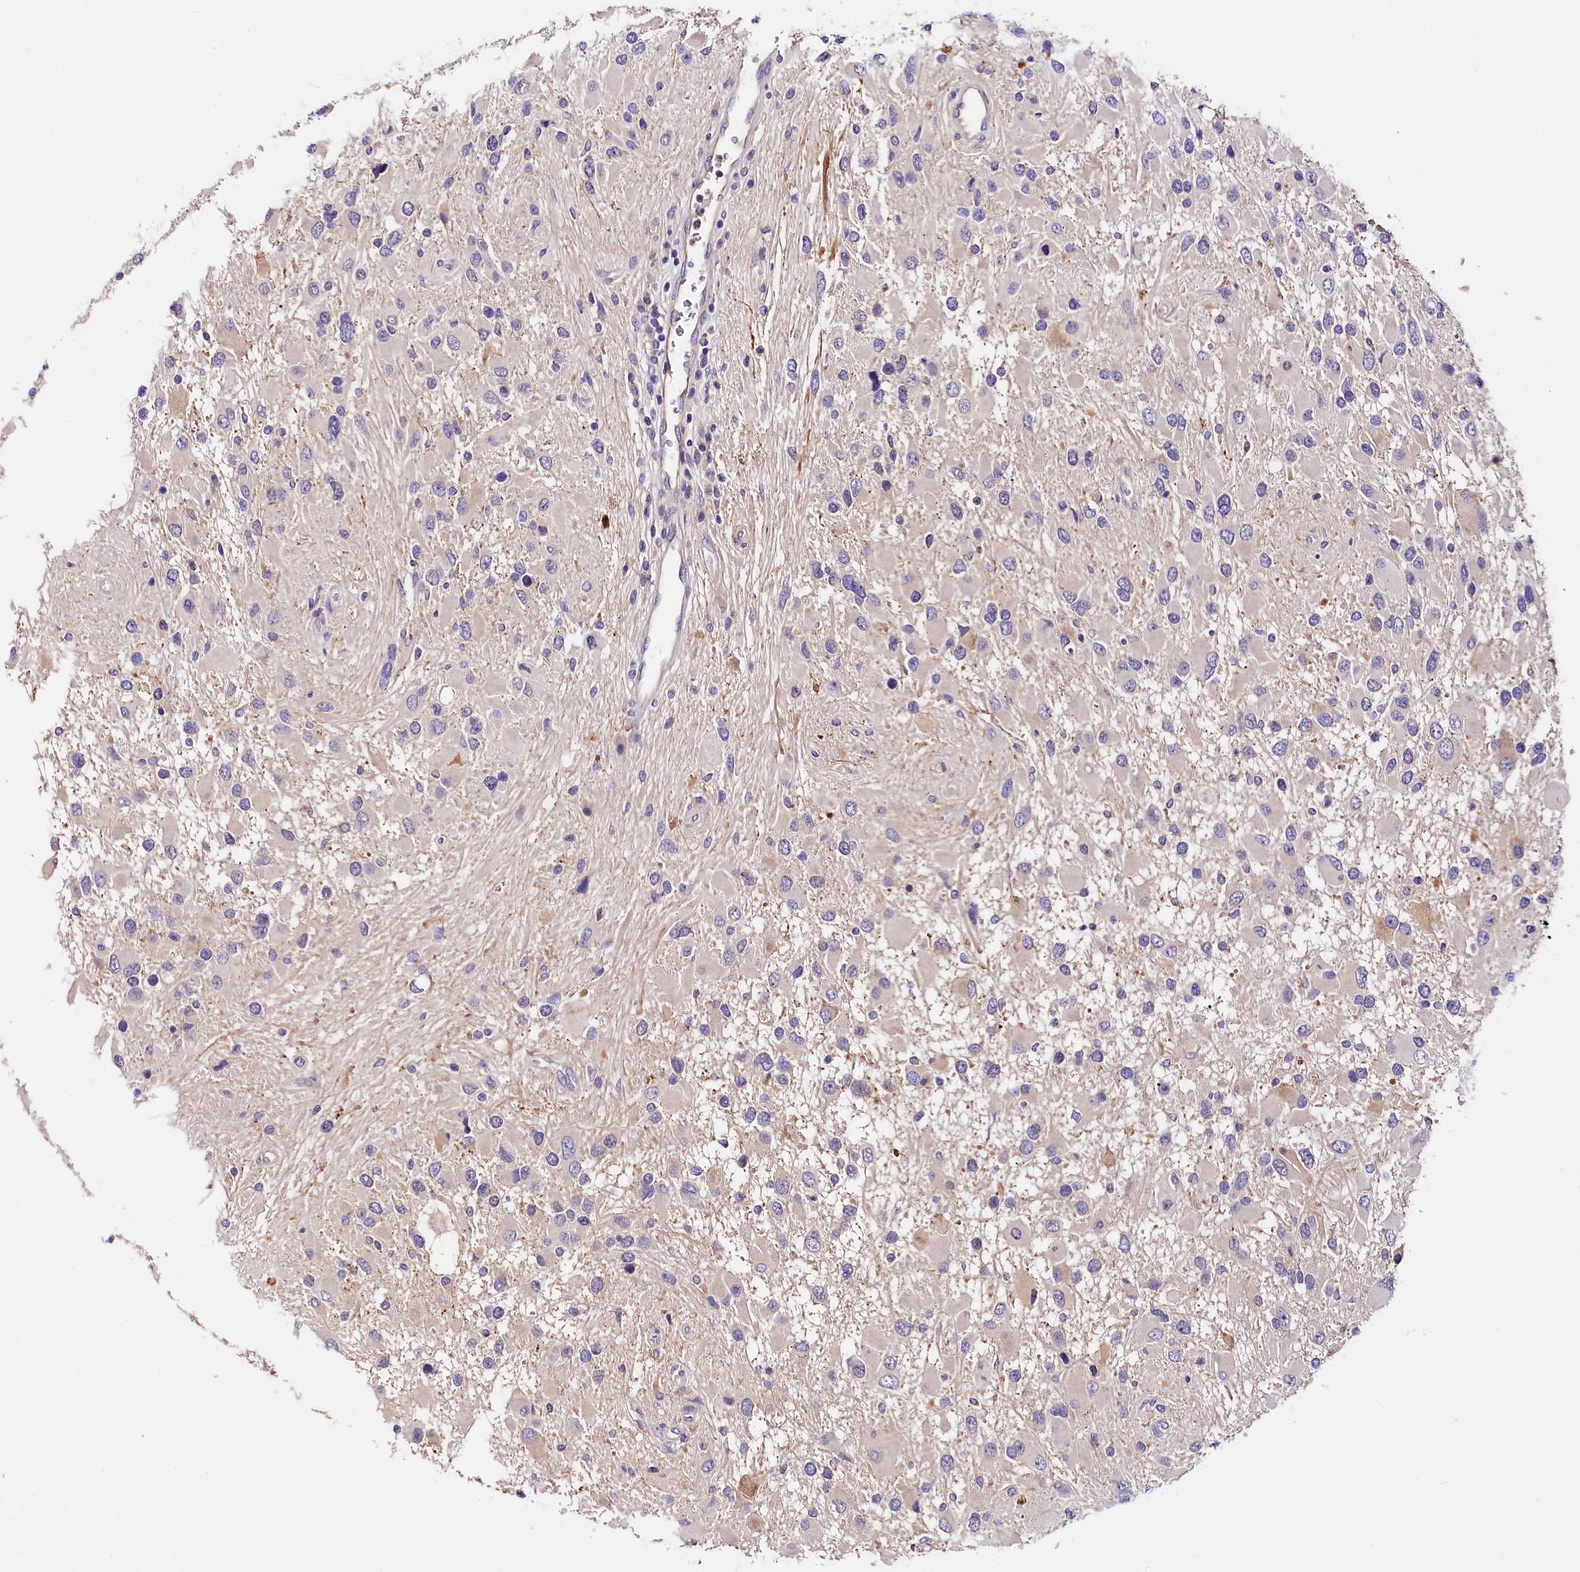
{"staining": {"intensity": "negative", "quantity": "none", "location": "none"}, "tissue": "glioma", "cell_type": "Tumor cells", "image_type": "cancer", "snomed": [{"axis": "morphology", "description": "Glioma, malignant, High grade"}, {"axis": "topography", "description": "Brain"}], "caption": "There is no significant positivity in tumor cells of malignant high-grade glioma. The staining was performed using DAB (3,3'-diaminobenzidine) to visualize the protein expression in brown, while the nuclei were stained in blue with hematoxylin (Magnification: 20x).", "gene": "ARMC6", "patient": {"sex": "male", "age": 53}}